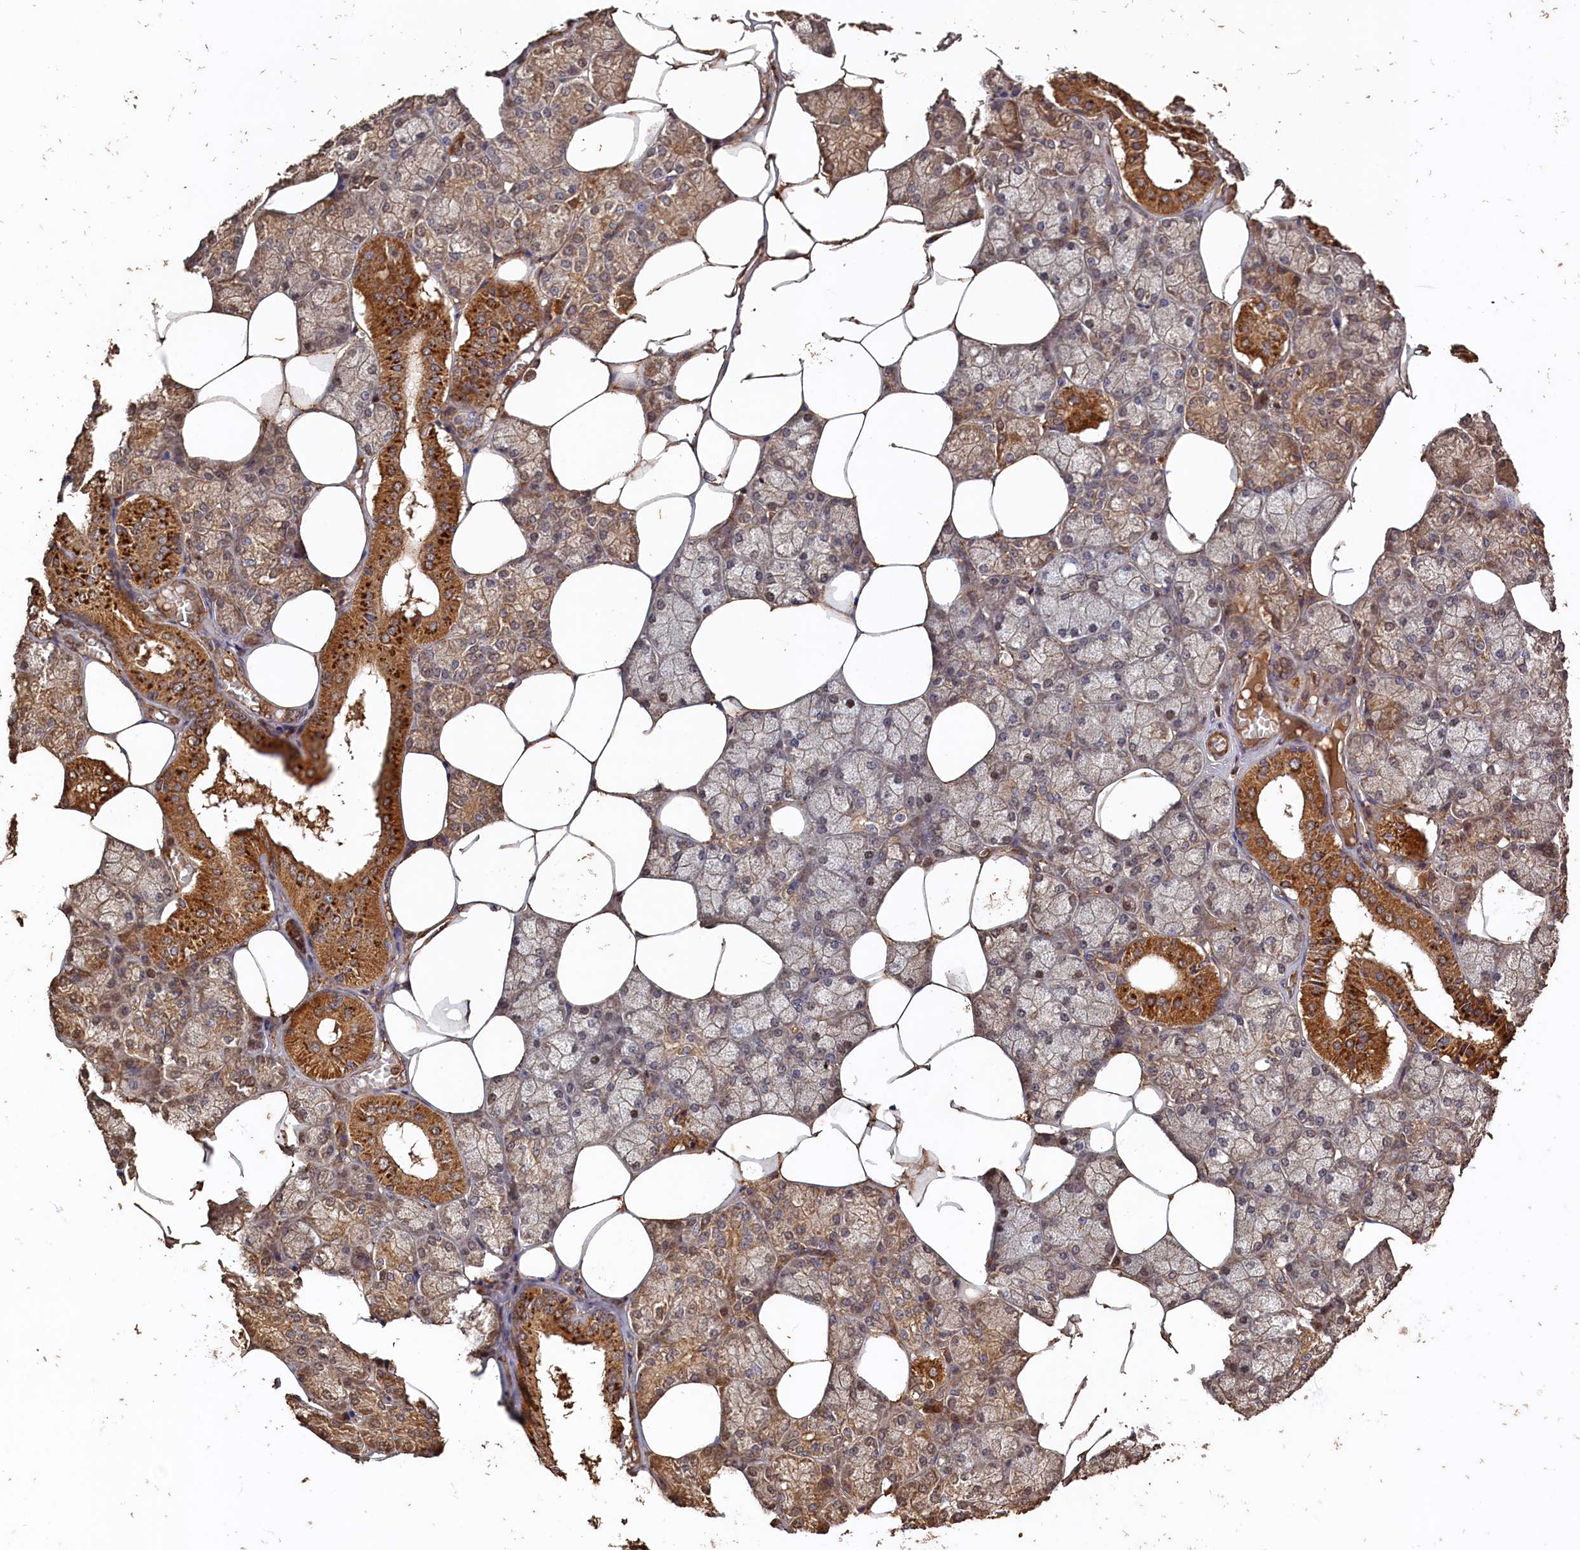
{"staining": {"intensity": "moderate", "quantity": "25%-75%", "location": "cytoplasmic/membranous"}, "tissue": "salivary gland", "cell_type": "Glandular cells", "image_type": "normal", "snomed": [{"axis": "morphology", "description": "Normal tissue, NOS"}, {"axis": "topography", "description": "Salivary gland"}], "caption": "A medium amount of moderate cytoplasmic/membranous staining is seen in about 25%-75% of glandular cells in normal salivary gland. The protein of interest is stained brown, and the nuclei are stained in blue (DAB IHC with brightfield microscopy, high magnification).", "gene": "SNX33", "patient": {"sex": "male", "age": 62}}